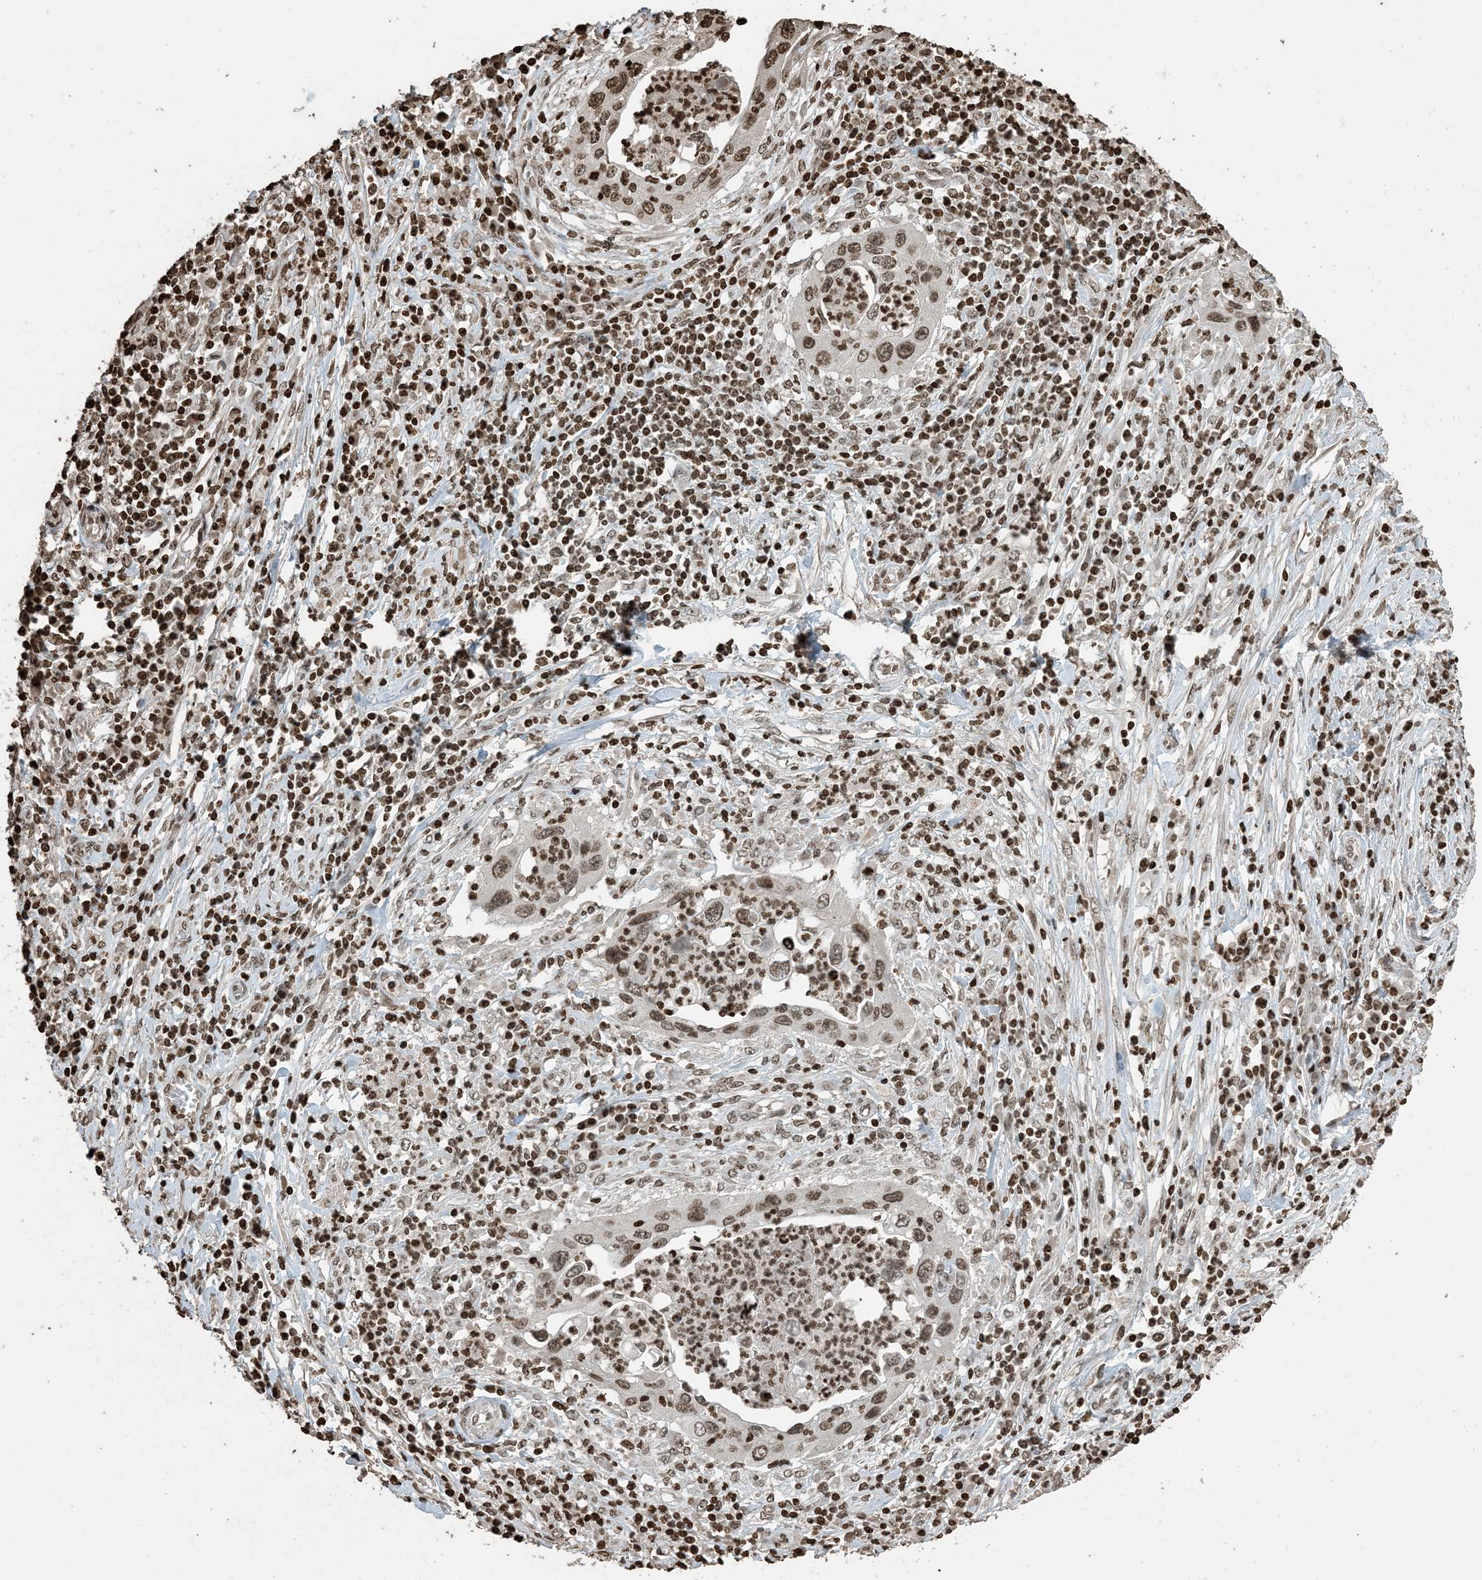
{"staining": {"intensity": "moderate", "quantity": ">75%", "location": "nuclear"}, "tissue": "cervical cancer", "cell_type": "Tumor cells", "image_type": "cancer", "snomed": [{"axis": "morphology", "description": "Squamous cell carcinoma, NOS"}, {"axis": "topography", "description": "Cervix"}], "caption": "Human cervical cancer stained for a protein (brown) displays moderate nuclear positive staining in about >75% of tumor cells.", "gene": "H3-3B", "patient": {"sex": "female", "age": 38}}